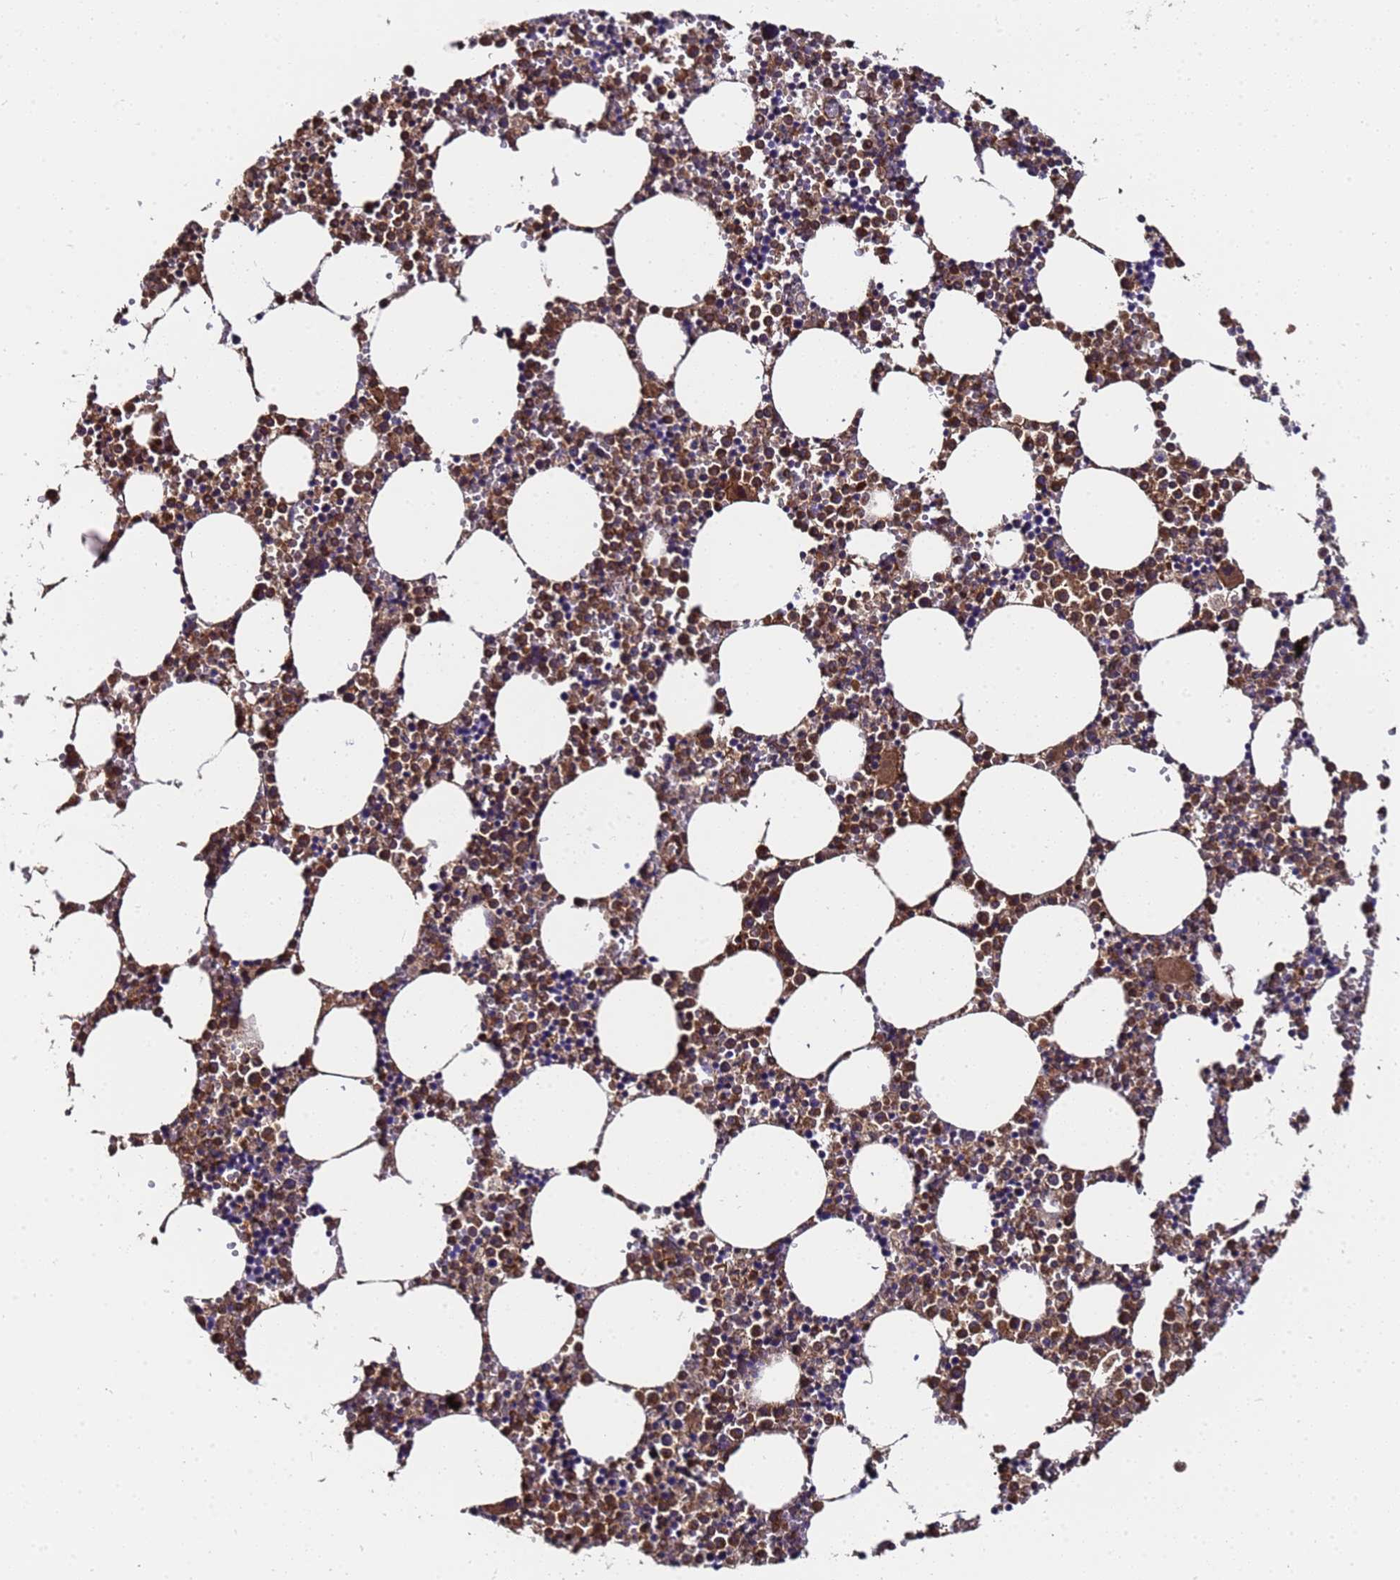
{"staining": {"intensity": "strong", "quantity": ">75%", "location": "cytoplasmic/membranous"}, "tissue": "bone marrow", "cell_type": "Hematopoietic cells", "image_type": "normal", "snomed": [{"axis": "morphology", "description": "Normal tissue, NOS"}, {"axis": "topography", "description": "Bone marrow"}], "caption": "High-power microscopy captured an IHC image of normal bone marrow, revealing strong cytoplasmic/membranous staining in about >75% of hematopoietic cells.", "gene": "GSTCD", "patient": {"sex": "female", "age": 64}}